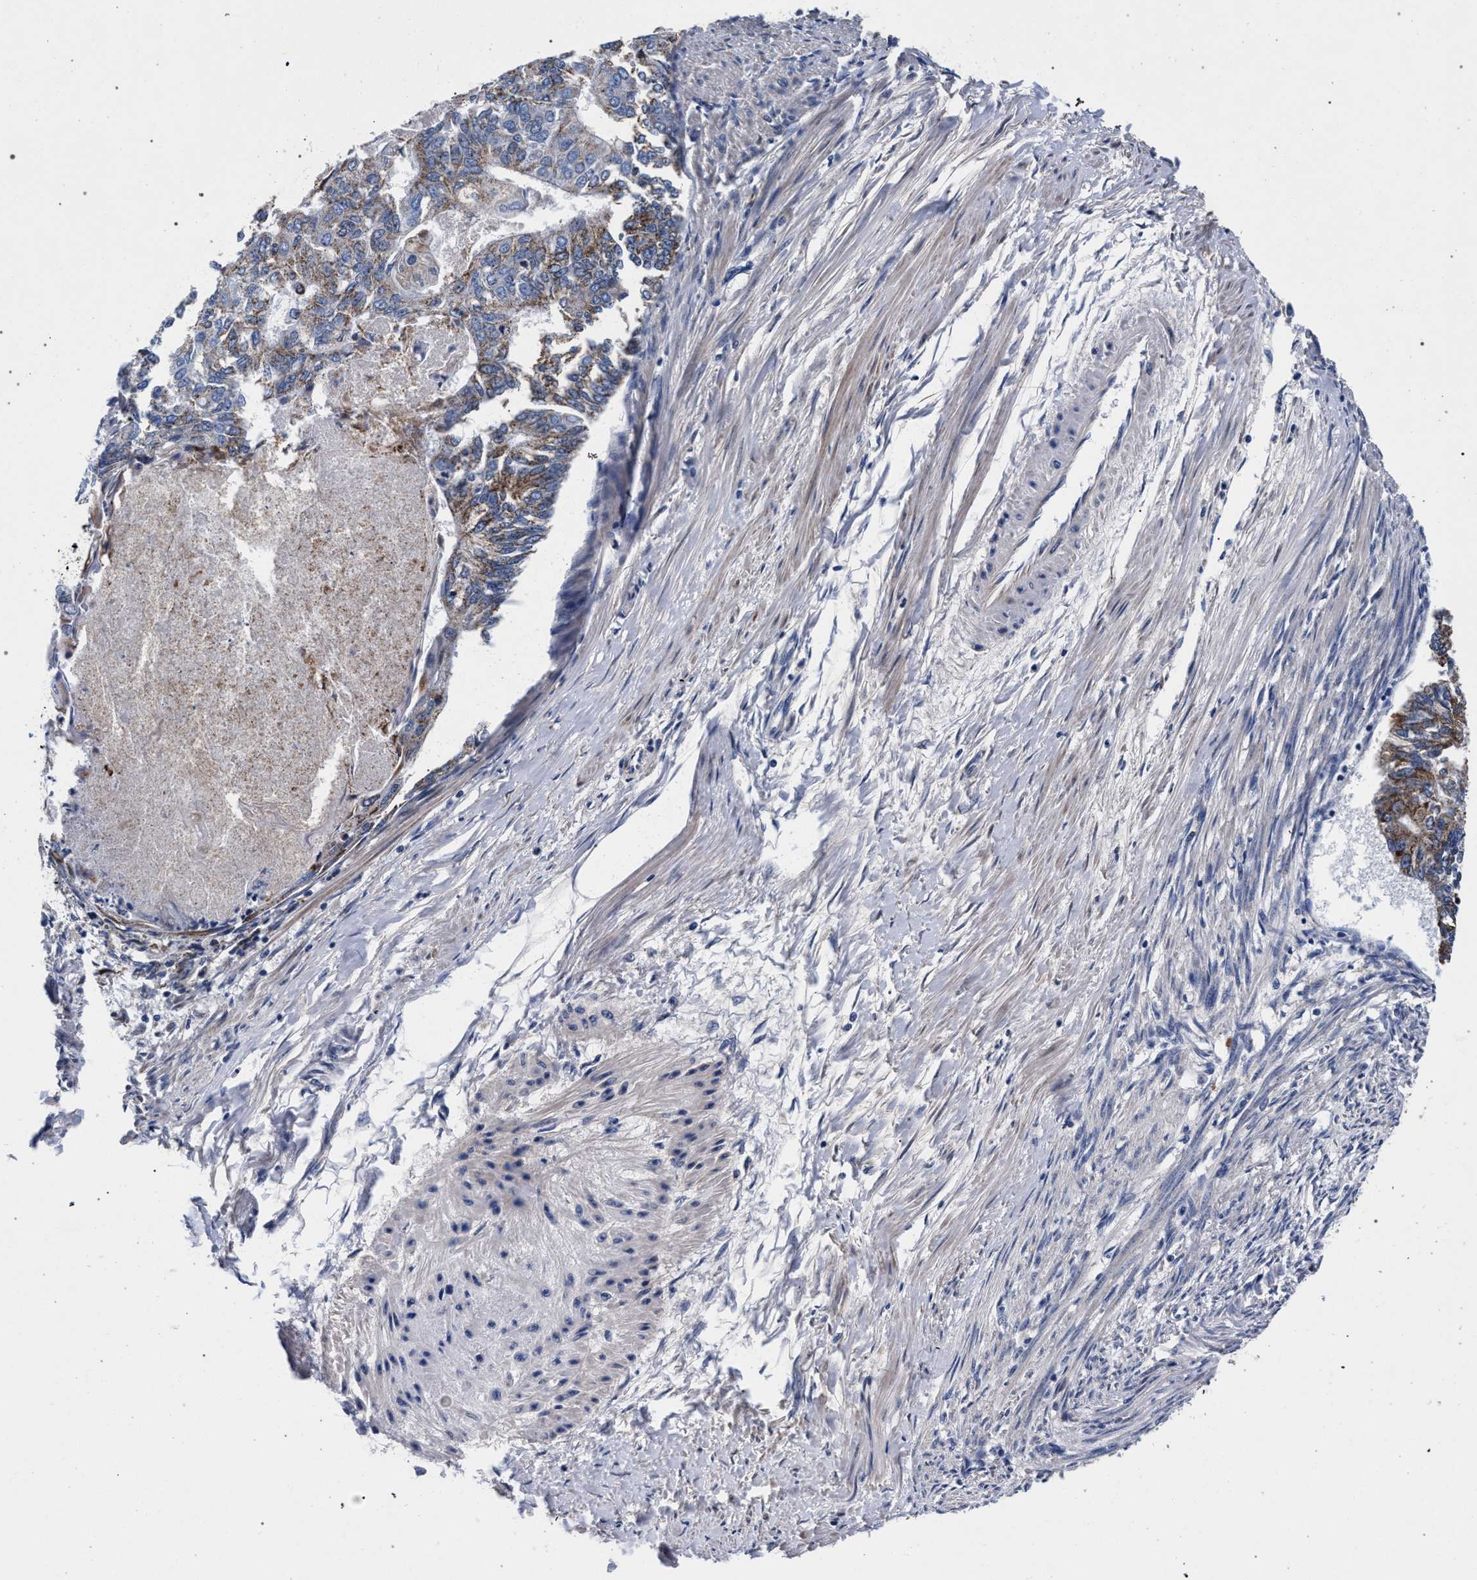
{"staining": {"intensity": "moderate", "quantity": ">75%", "location": "cytoplasmic/membranous"}, "tissue": "endometrial cancer", "cell_type": "Tumor cells", "image_type": "cancer", "snomed": [{"axis": "morphology", "description": "Adenocarcinoma, NOS"}, {"axis": "topography", "description": "Endometrium"}], "caption": "Protein staining shows moderate cytoplasmic/membranous expression in approximately >75% of tumor cells in adenocarcinoma (endometrial). The staining was performed using DAB to visualize the protein expression in brown, while the nuclei were stained in blue with hematoxylin (Magnification: 20x).", "gene": "ACOX1", "patient": {"sex": "female", "age": 32}}